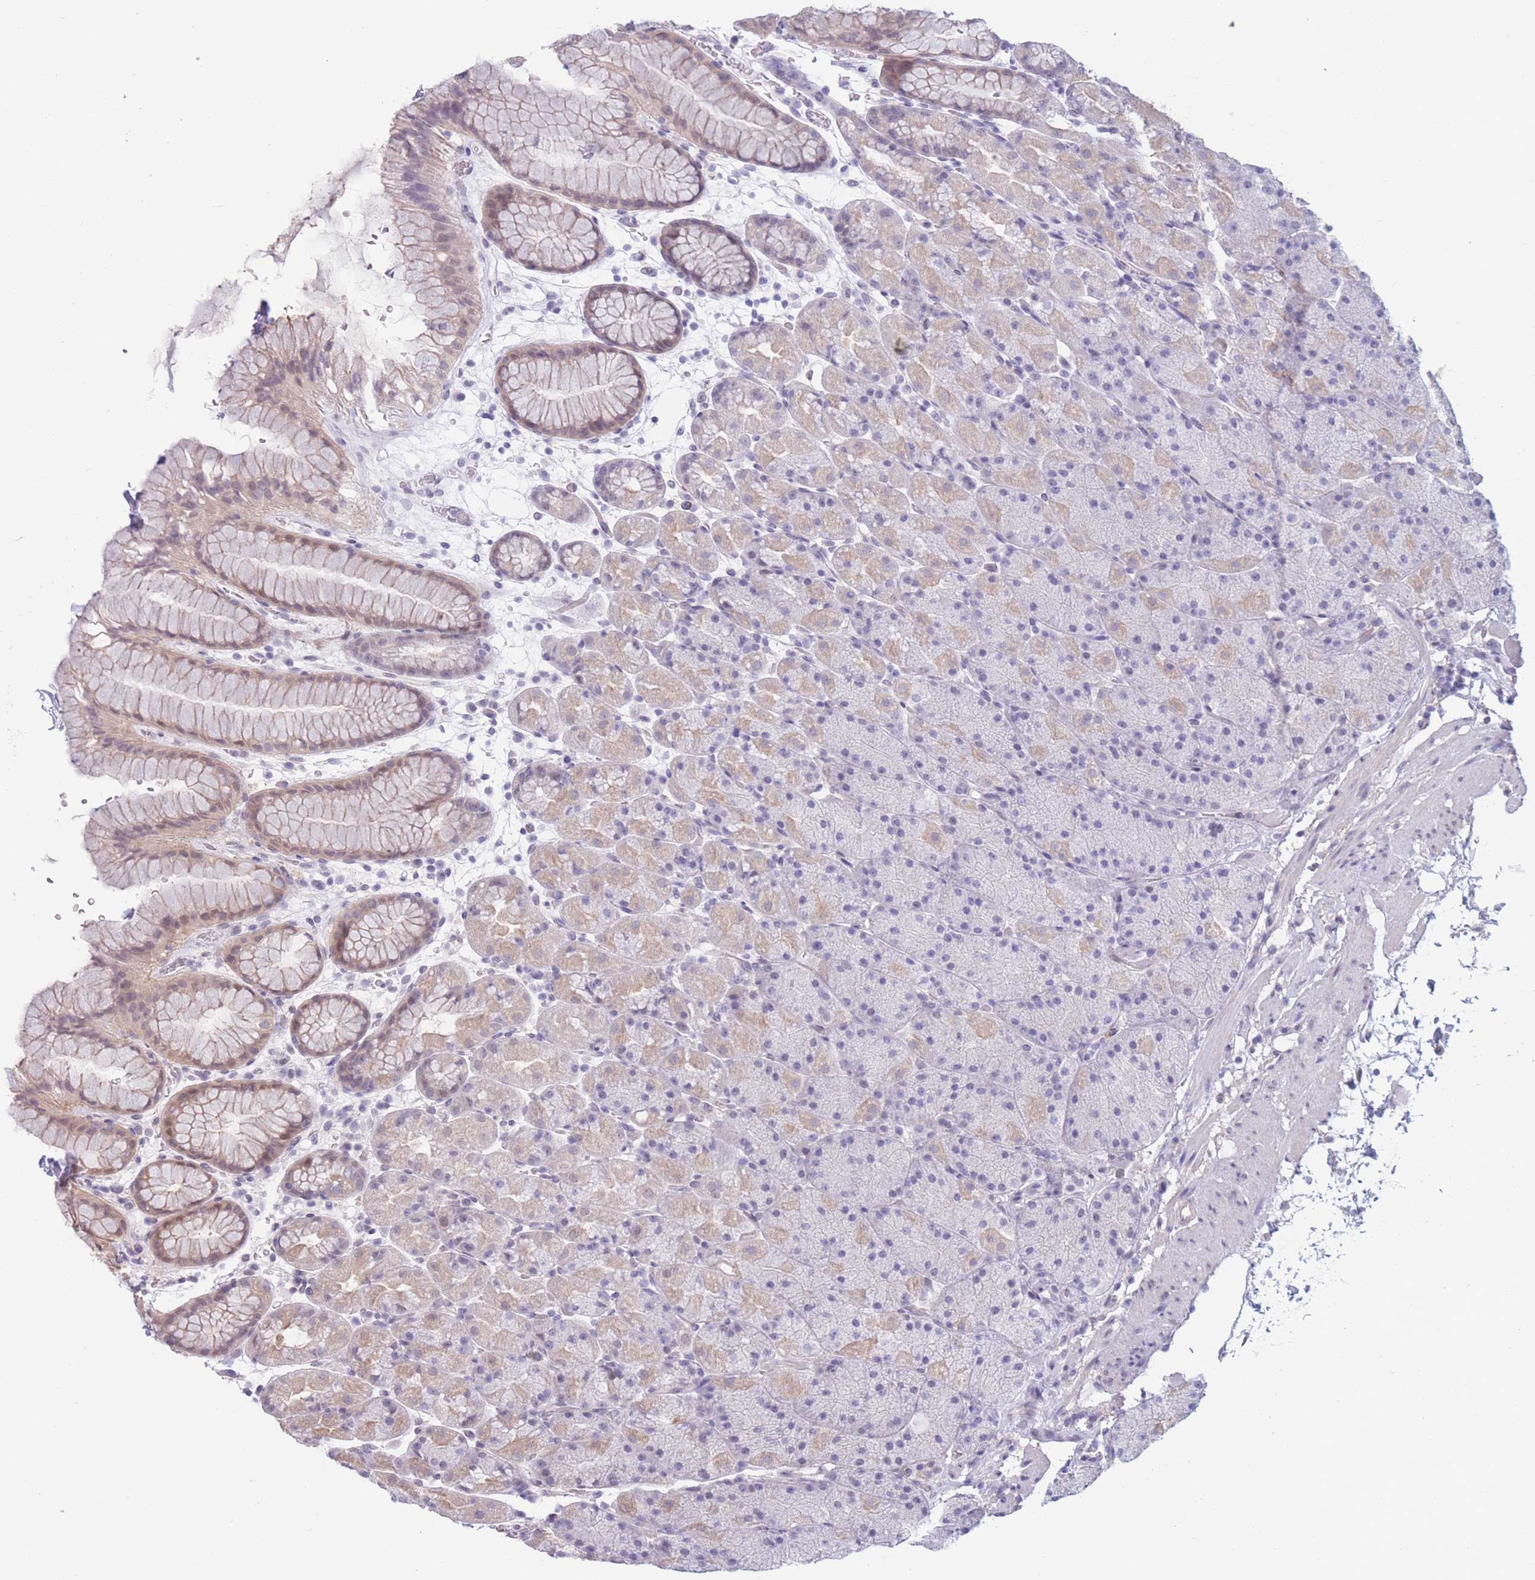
{"staining": {"intensity": "weak", "quantity": "25%-75%", "location": "cytoplasmic/membranous"}, "tissue": "stomach", "cell_type": "Glandular cells", "image_type": "normal", "snomed": [{"axis": "morphology", "description": "Normal tissue, NOS"}, {"axis": "topography", "description": "Stomach, upper"}, {"axis": "topography", "description": "Stomach, lower"}], "caption": "Immunohistochemical staining of unremarkable stomach shows weak cytoplasmic/membranous protein expression in approximately 25%-75% of glandular cells. (DAB (3,3'-diaminobenzidine) = brown stain, brightfield microscopy at high magnification).", "gene": "PODXL", "patient": {"sex": "male", "age": 67}}